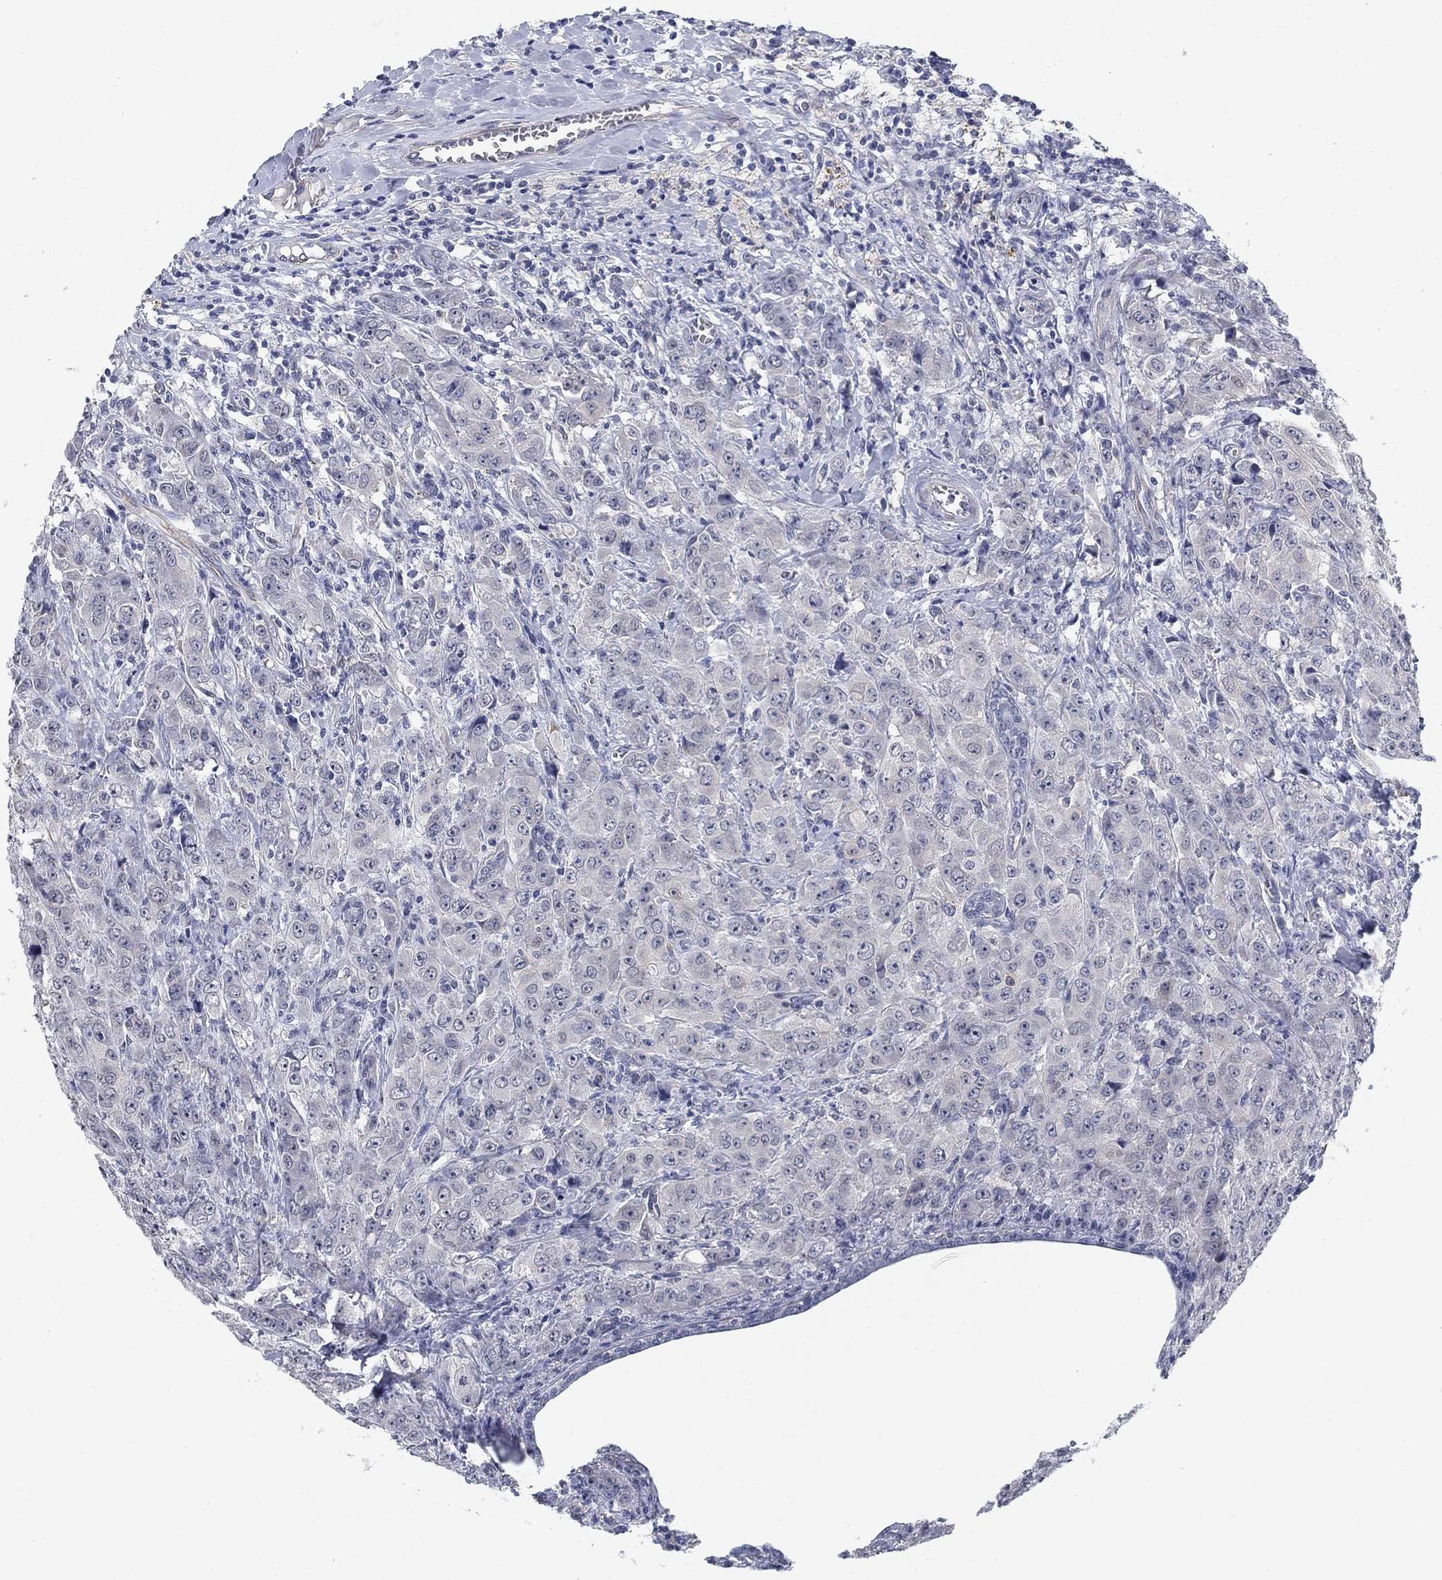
{"staining": {"intensity": "negative", "quantity": "none", "location": "none"}, "tissue": "breast cancer", "cell_type": "Tumor cells", "image_type": "cancer", "snomed": [{"axis": "morphology", "description": "Duct carcinoma"}, {"axis": "topography", "description": "Breast"}], "caption": "This is an IHC image of breast intraductal carcinoma. There is no positivity in tumor cells.", "gene": "OTUB2", "patient": {"sex": "female", "age": 43}}